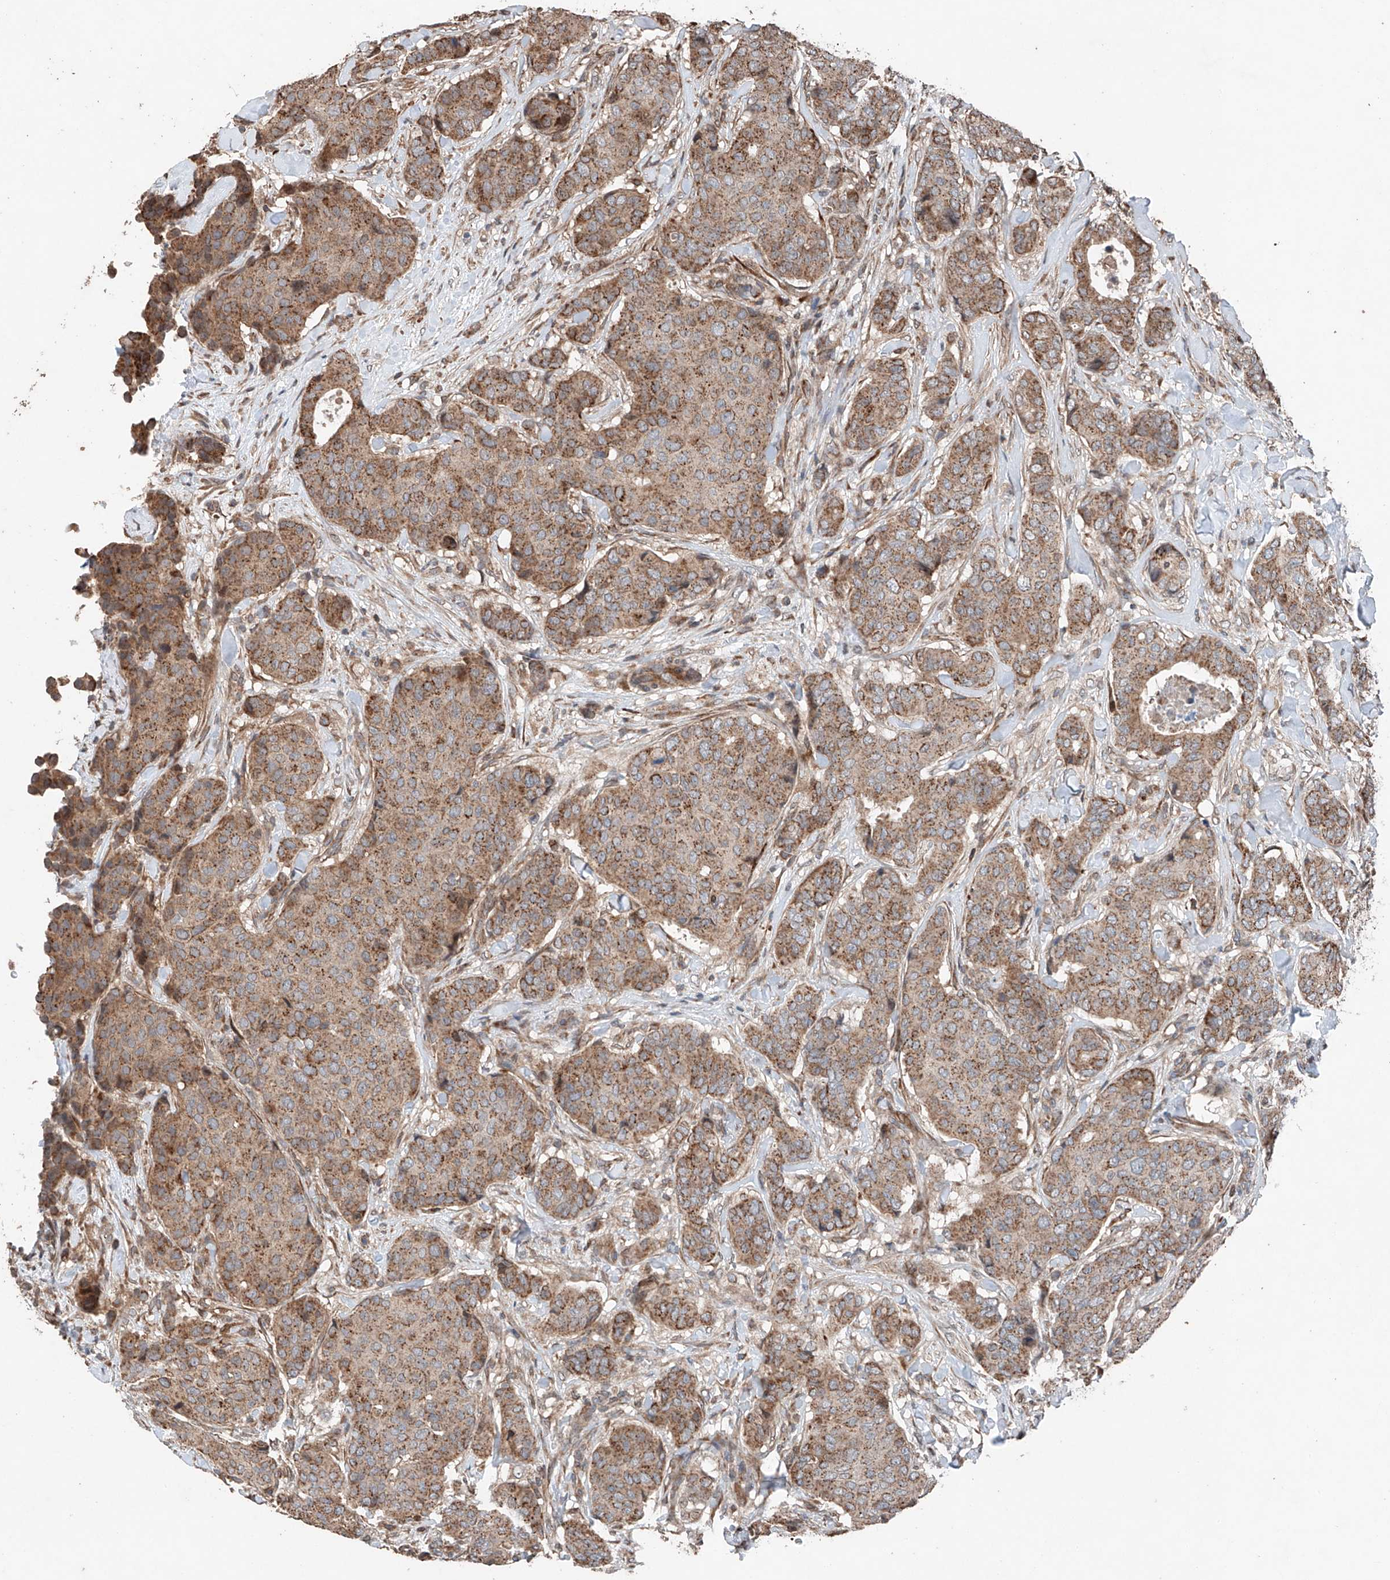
{"staining": {"intensity": "moderate", "quantity": ">75%", "location": "cytoplasmic/membranous"}, "tissue": "breast cancer", "cell_type": "Tumor cells", "image_type": "cancer", "snomed": [{"axis": "morphology", "description": "Duct carcinoma"}, {"axis": "topography", "description": "Breast"}], "caption": "Immunohistochemistry of human intraductal carcinoma (breast) exhibits medium levels of moderate cytoplasmic/membranous expression in approximately >75% of tumor cells. Nuclei are stained in blue.", "gene": "AP4B1", "patient": {"sex": "female", "age": 75}}